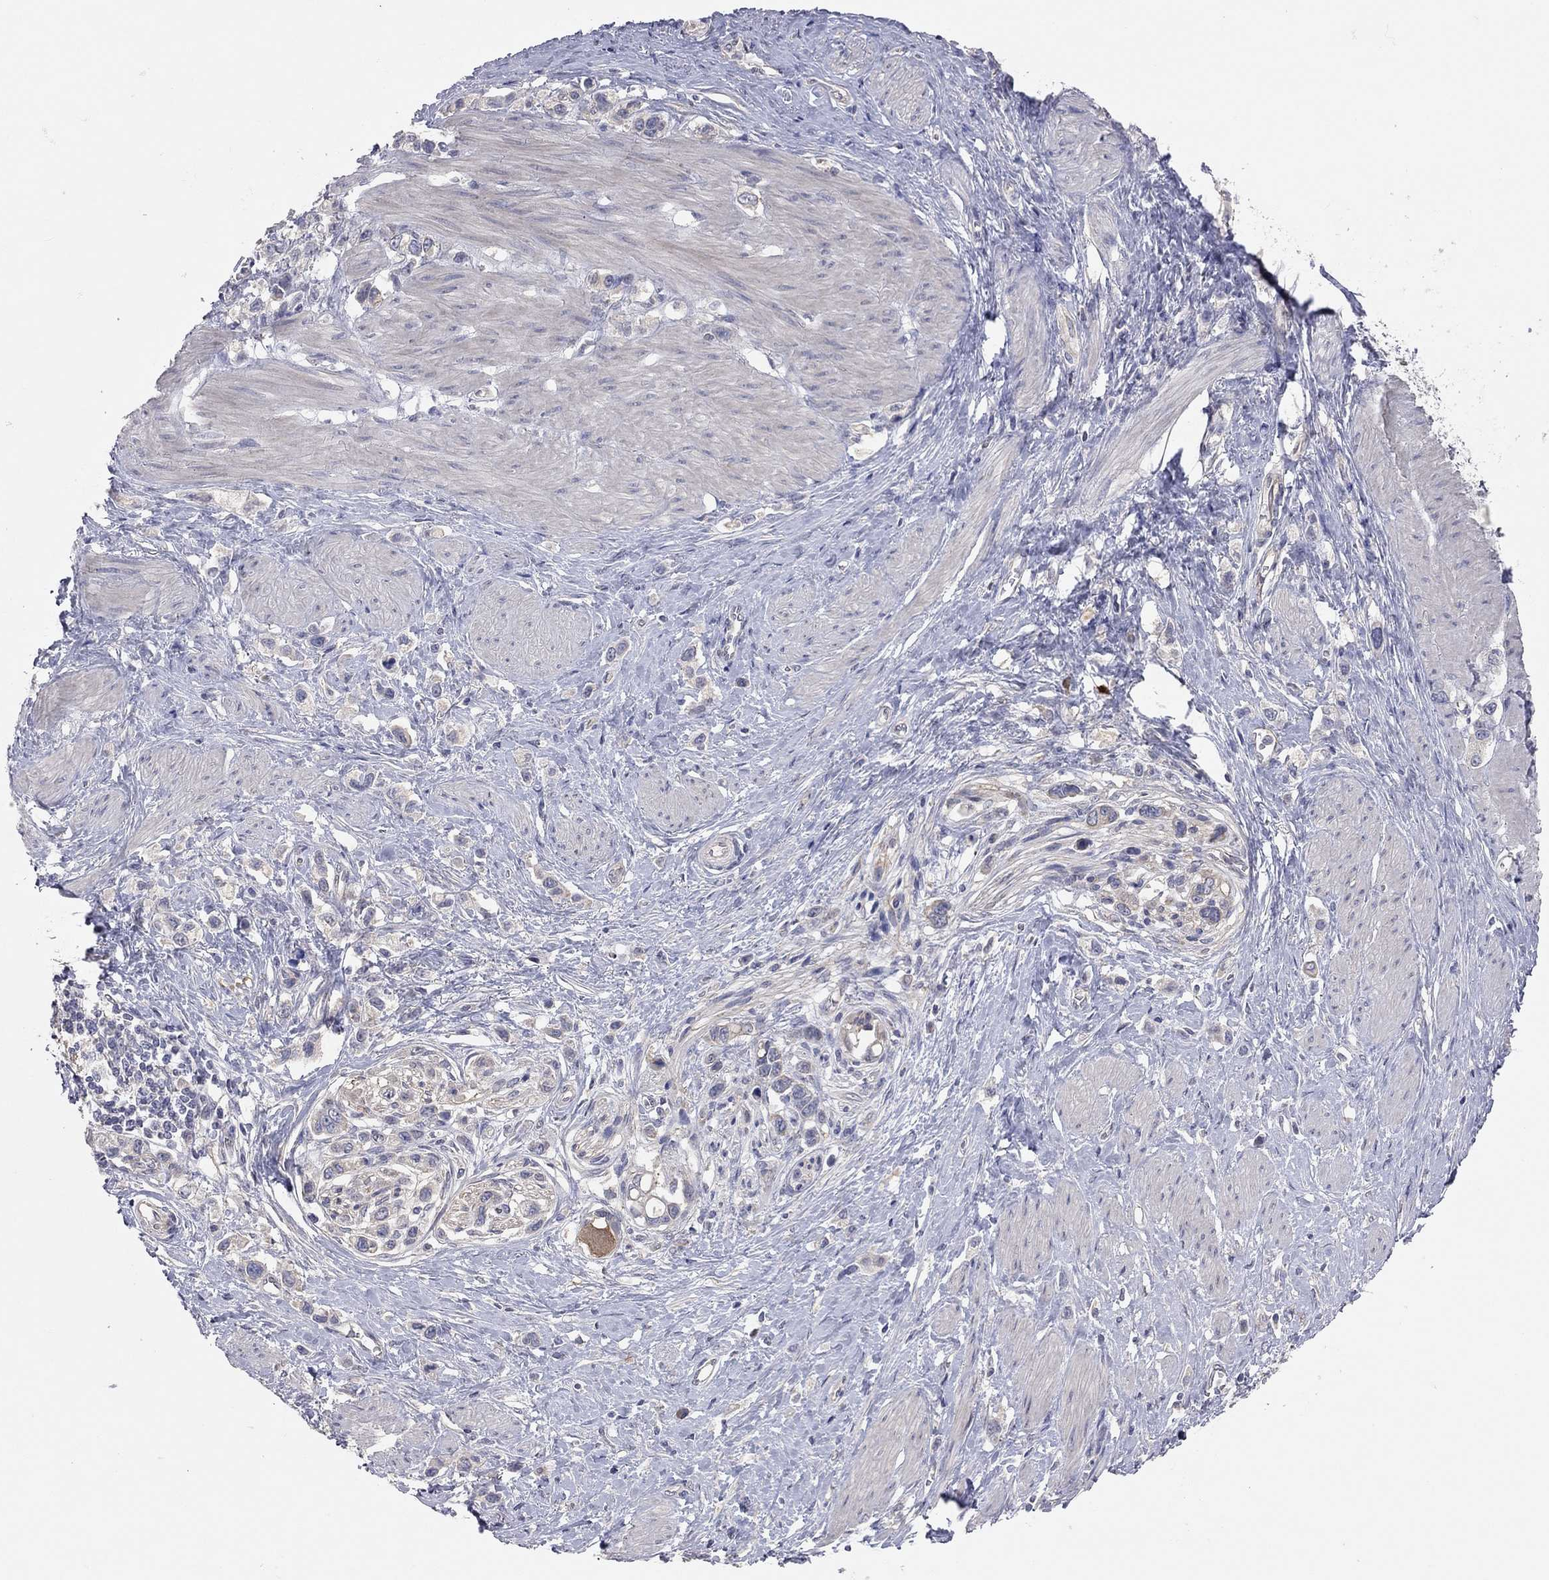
{"staining": {"intensity": "negative", "quantity": "none", "location": "none"}, "tissue": "stomach cancer", "cell_type": "Tumor cells", "image_type": "cancer", "snomed": [{"axis": "morphology", "description": "Normal tissue, NOS"}, {"axis": "morphology", "description": "Adenocarcinoma, NOS"}, {"axis": "morphology", "description": "Adenocarcinoma, High grade"}, {"axis": "topography", "description": "Stomach, upper"}, {"axis": "topography", "description": "Stomach"}], "caption": "Immunohistochemistry (IHC) photomicrograph of neoplastic tissue: stomach cancer (high-grade adenocarcinoma) stained with DAB displays no significant protein staining in tumor cells.", "gene": "KCNB1", "patient": {"sex": "female", "age": 65}}